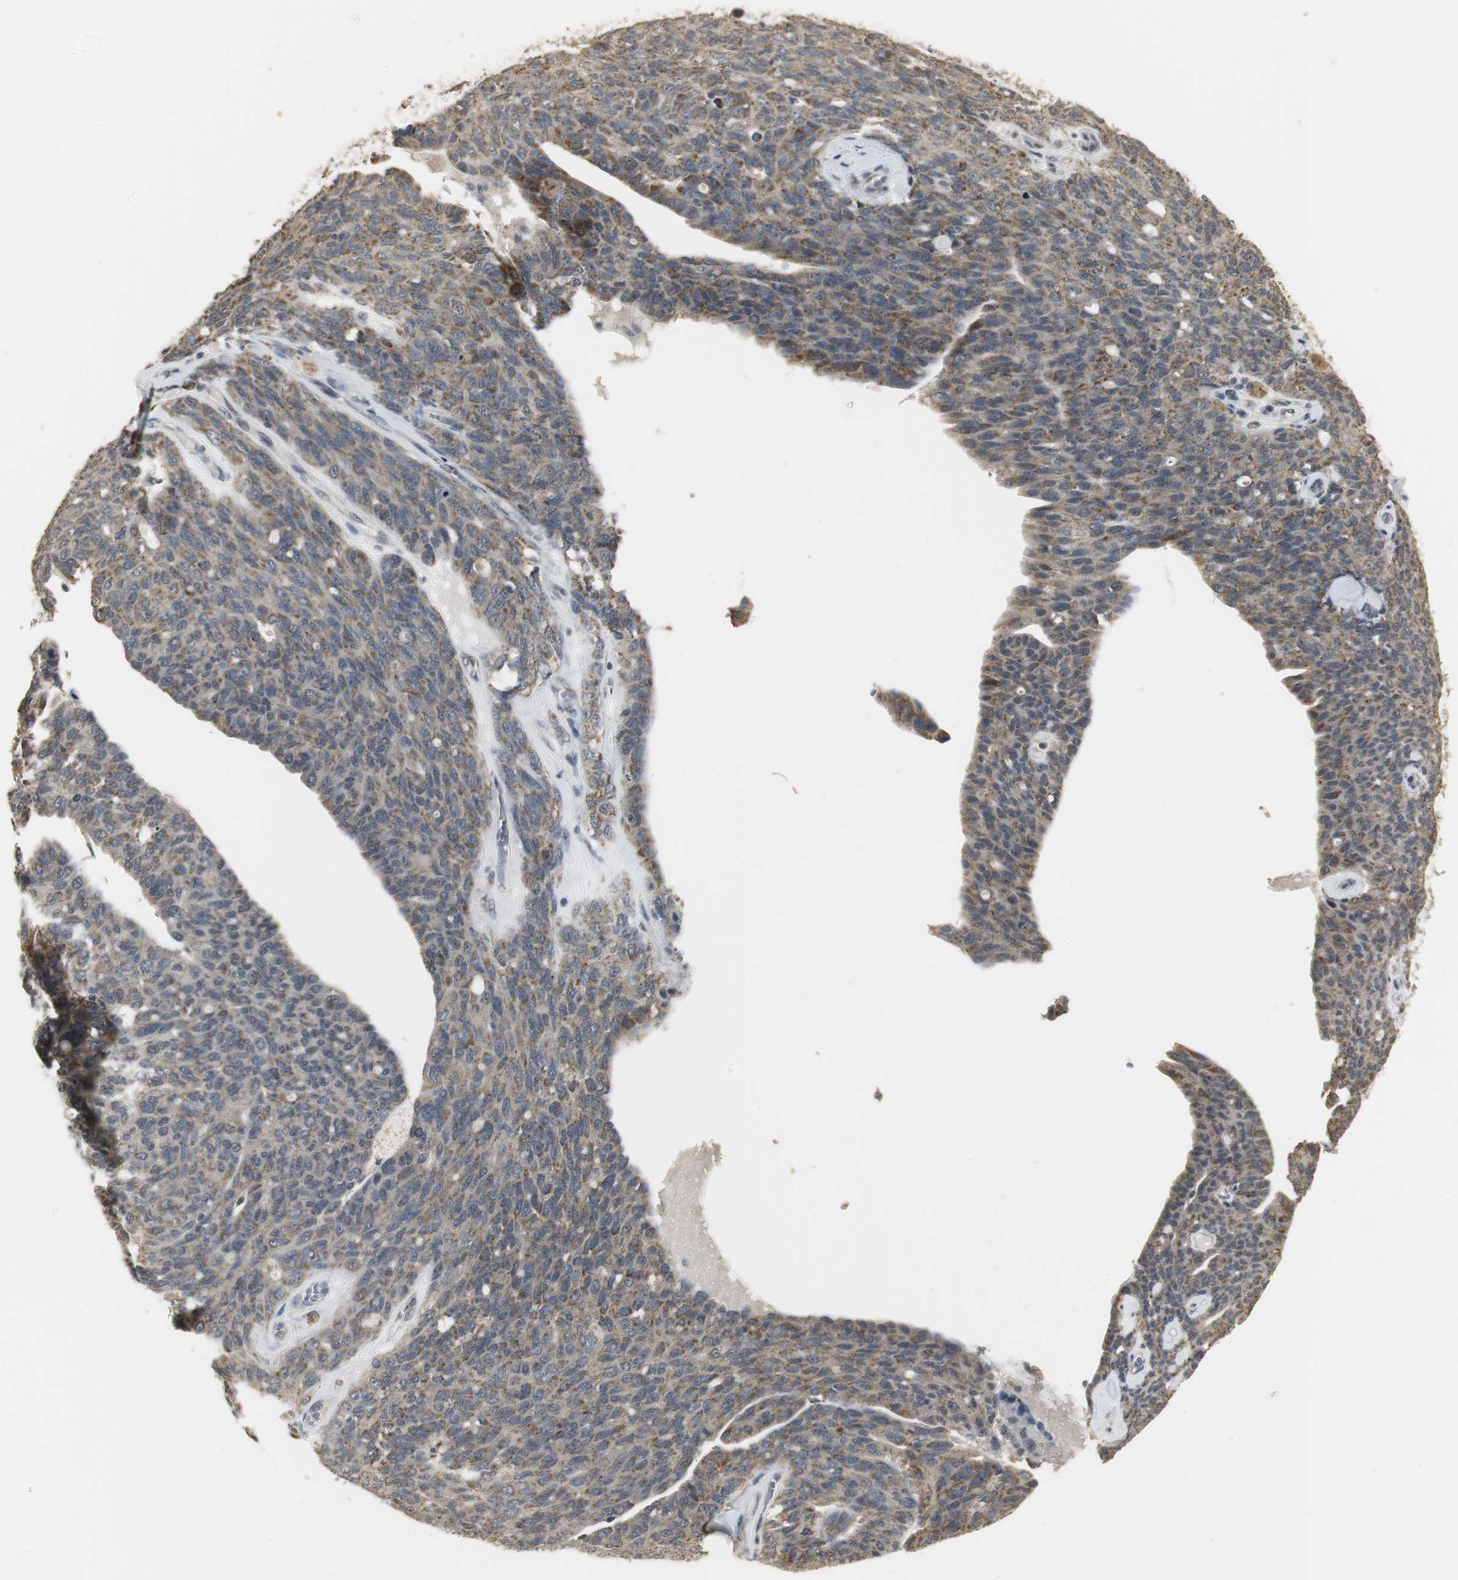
{"staining": {"intensity": "weak", "quantity": "25%-75%", "location": "nuclear"}, "tissue": "ovarian cancer", "cell_type": "Tumor cells", "image_type": "cancer", "snomed": [{"axis": "morphology", "description": "Carcinoma, endometroid"}, {"axis": "topography", "description": "Ovary"}], "caption": "This image displays endometroid carcinoma (ovarian) stained with IHC to label a protein in brown. The nuclear of tumor cells show weak positivity for the protein. Nuclei are counter-stained blue.", "gene": "ELOA", "patient": {"sex": "female", "age": 60}}